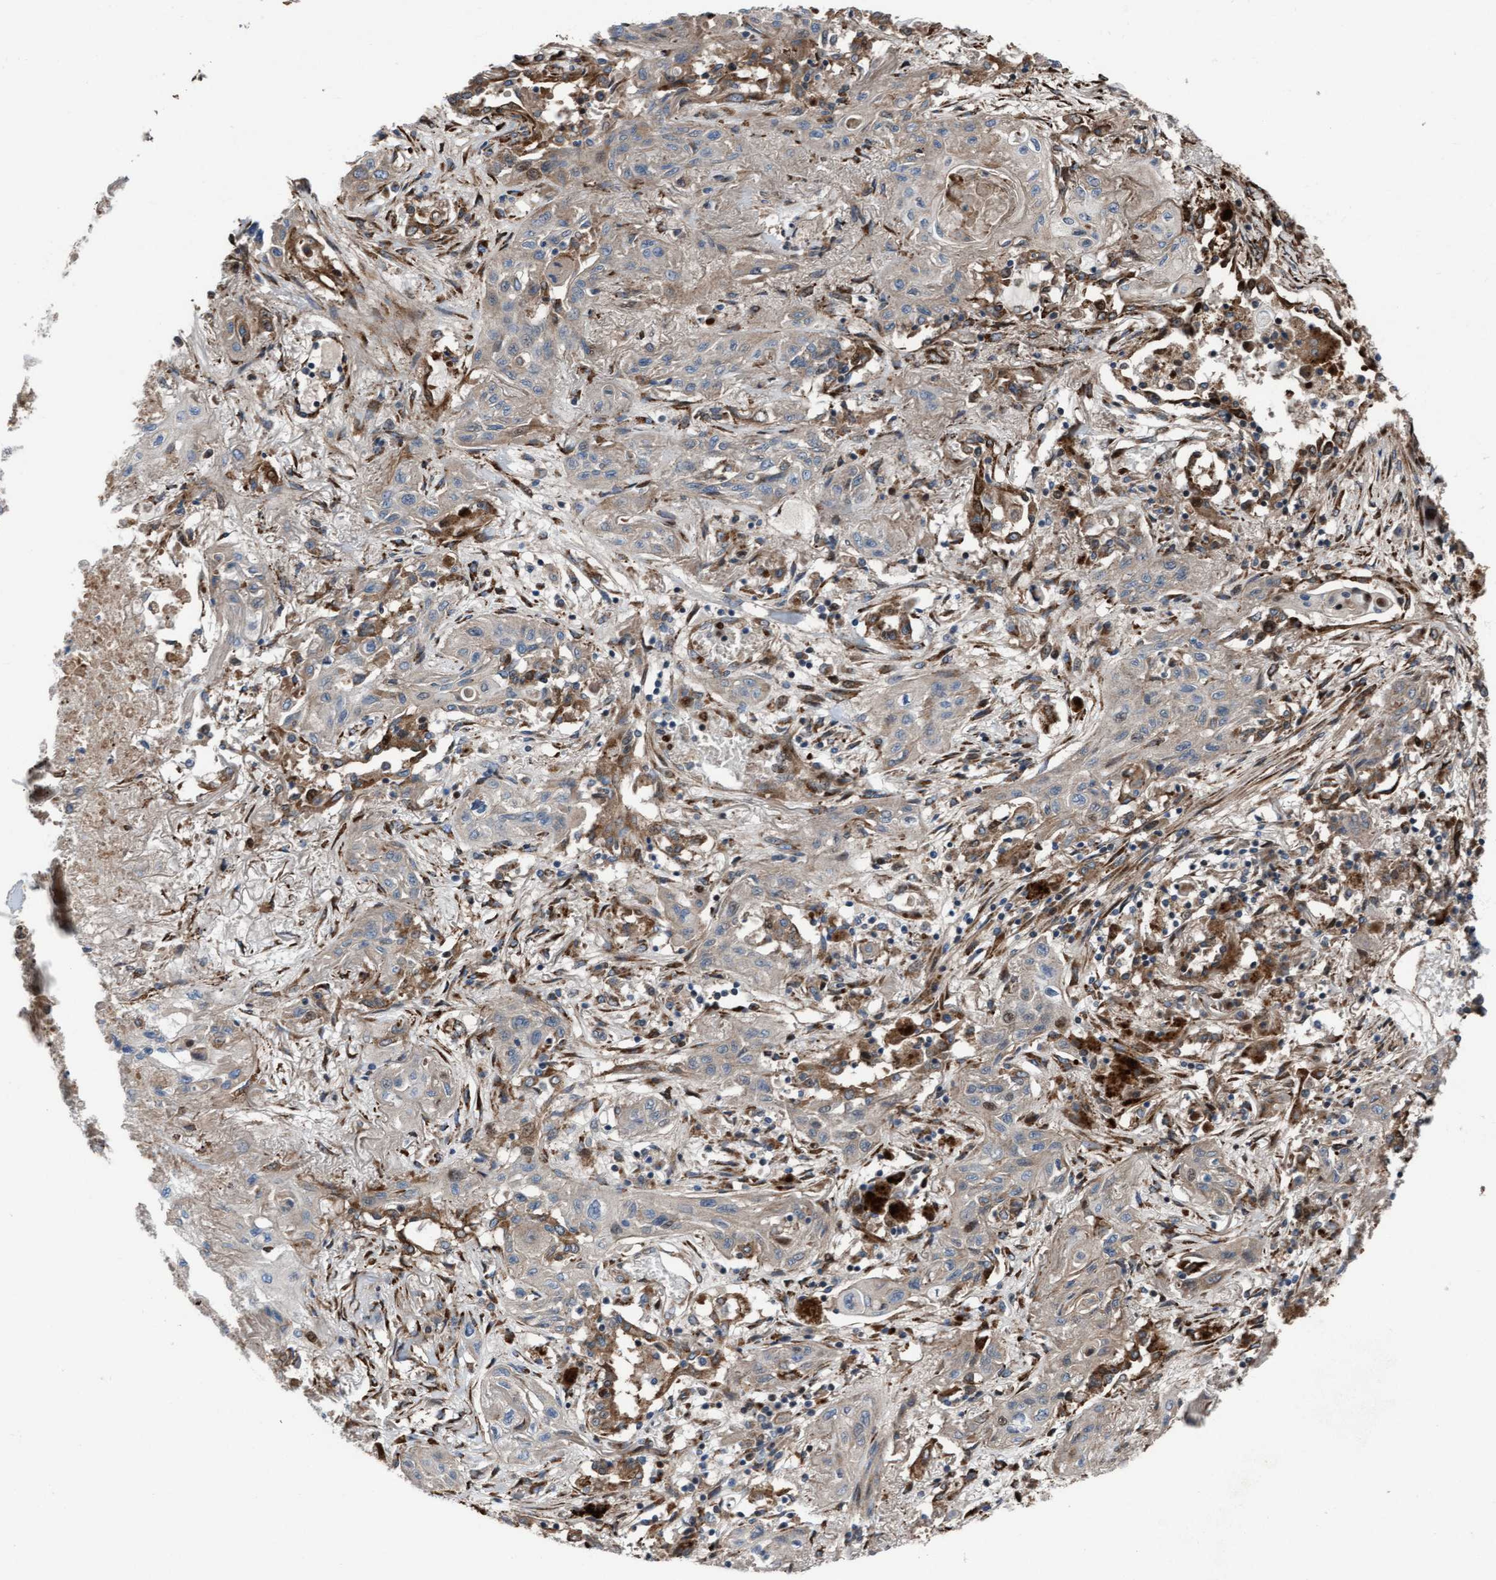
{"staining": {"intensity": "weak", "quantity": "<25%", "location": "cytoplasmic/membranous"}, "tissue": "lung cancer", "cell_type": "Tumor cells", "image_type": "cancer", "snomed": [{"axis": "morphology", "description": "Squamous cell carcinoma, NOS"}, {"axis": "topography", "description": "Lung"}], "caption": "Tumor cells are negative for brown protein staining in lung squamous cell carcinoma. (DAB (3,3'-diaminobenzidine) immunohistochemistry (IHC), high magnification).", "gene": "KLHL26", "patient": {"sex": "female", "age": 47}}